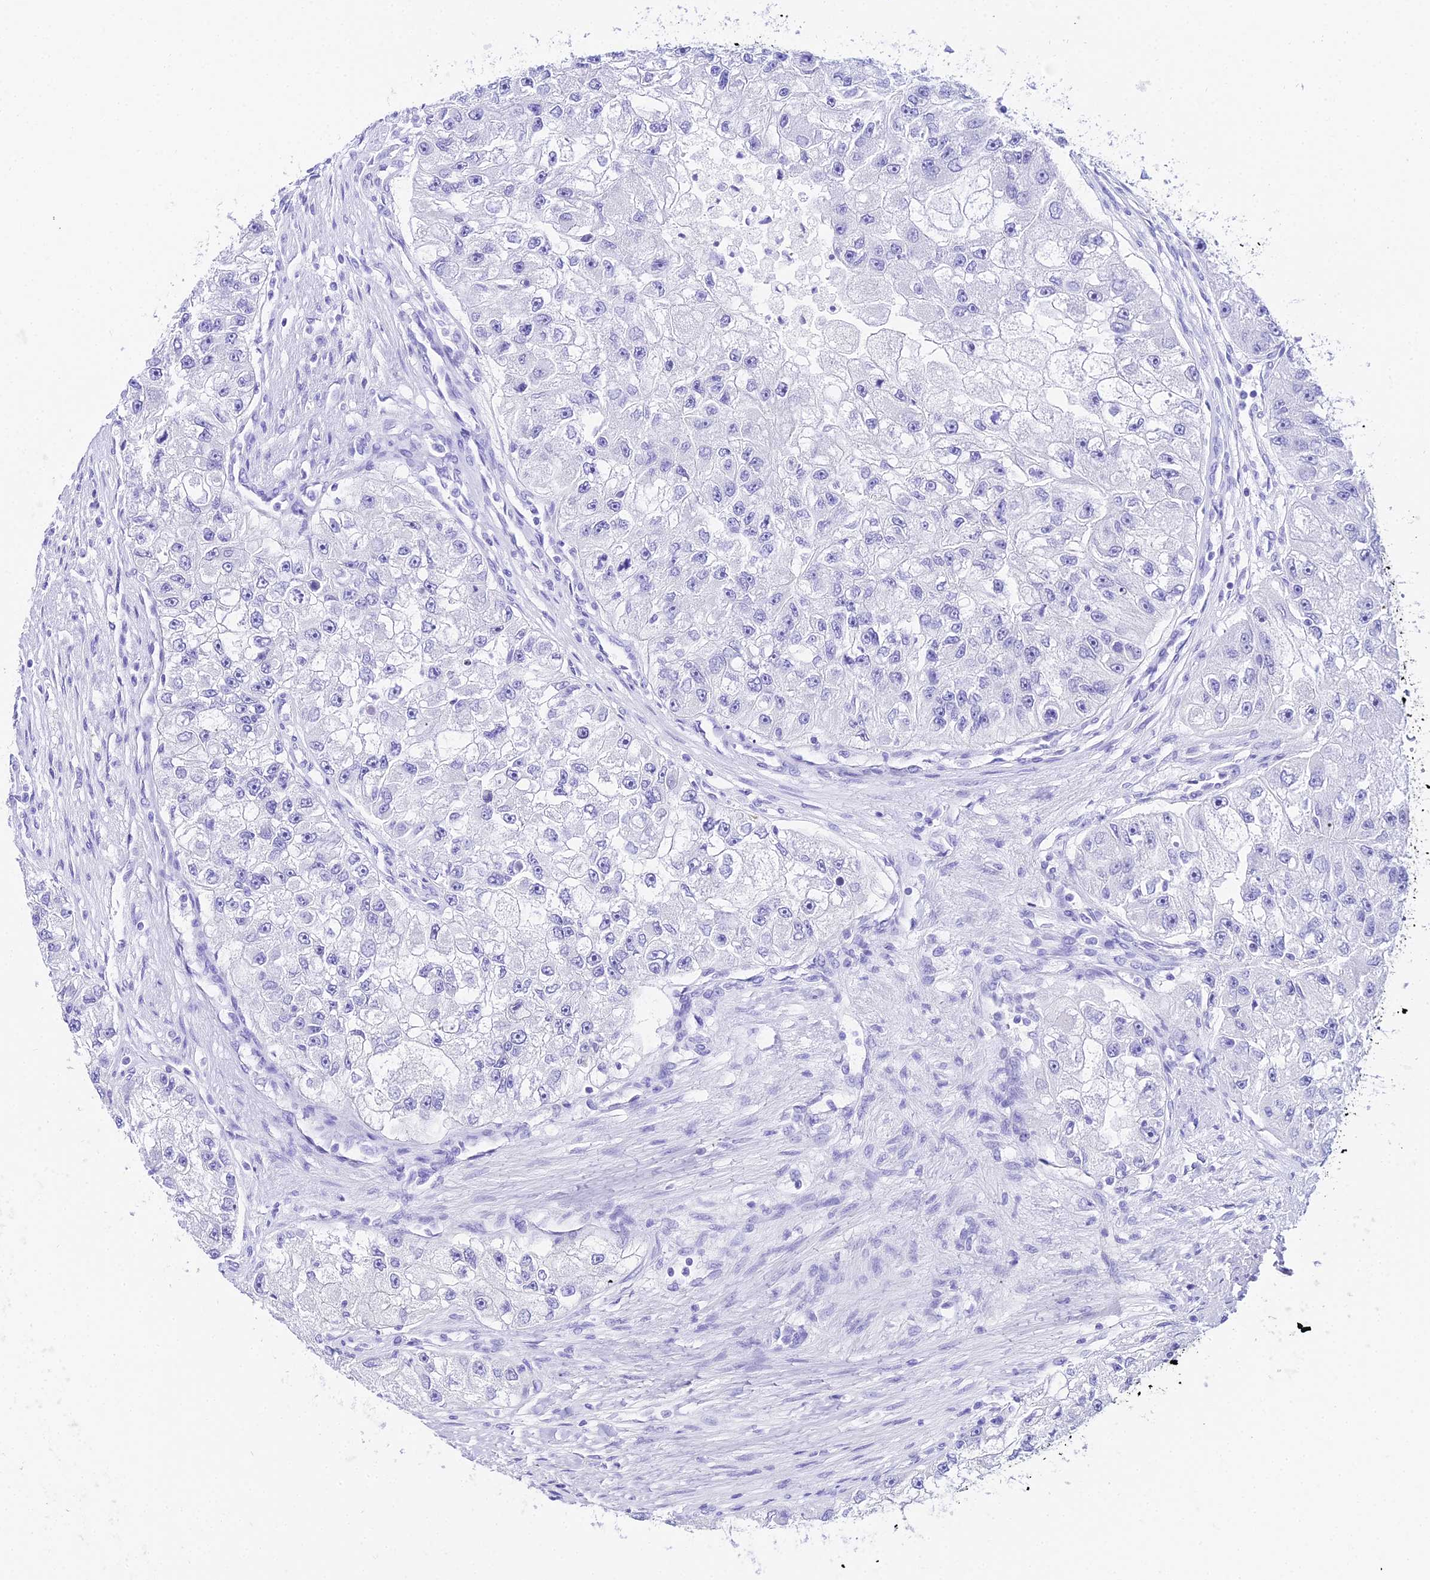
{"staining": {"intensity": "negative", "quantity": "none", "location": "none"}, "tissue": "renal cancer", "cell_type": "Tumor cells", "image_type": "cancer", "snomed": [{"axis": "morphology", "description": "Adenocarcinoma, NOS"}, {"axis": "topography", "description": "Kidney"}], "caption": "Immunohistochemistry (IHC) histopathology image of neoplastic tissue: adenocarcinoma (renal) stained with DAB (3,3'-diaminobenzidine) reveals no significant protein staining in tumor cells.", "gene": "TRMT44", "patient": {"sex": "male", "age": 63}}